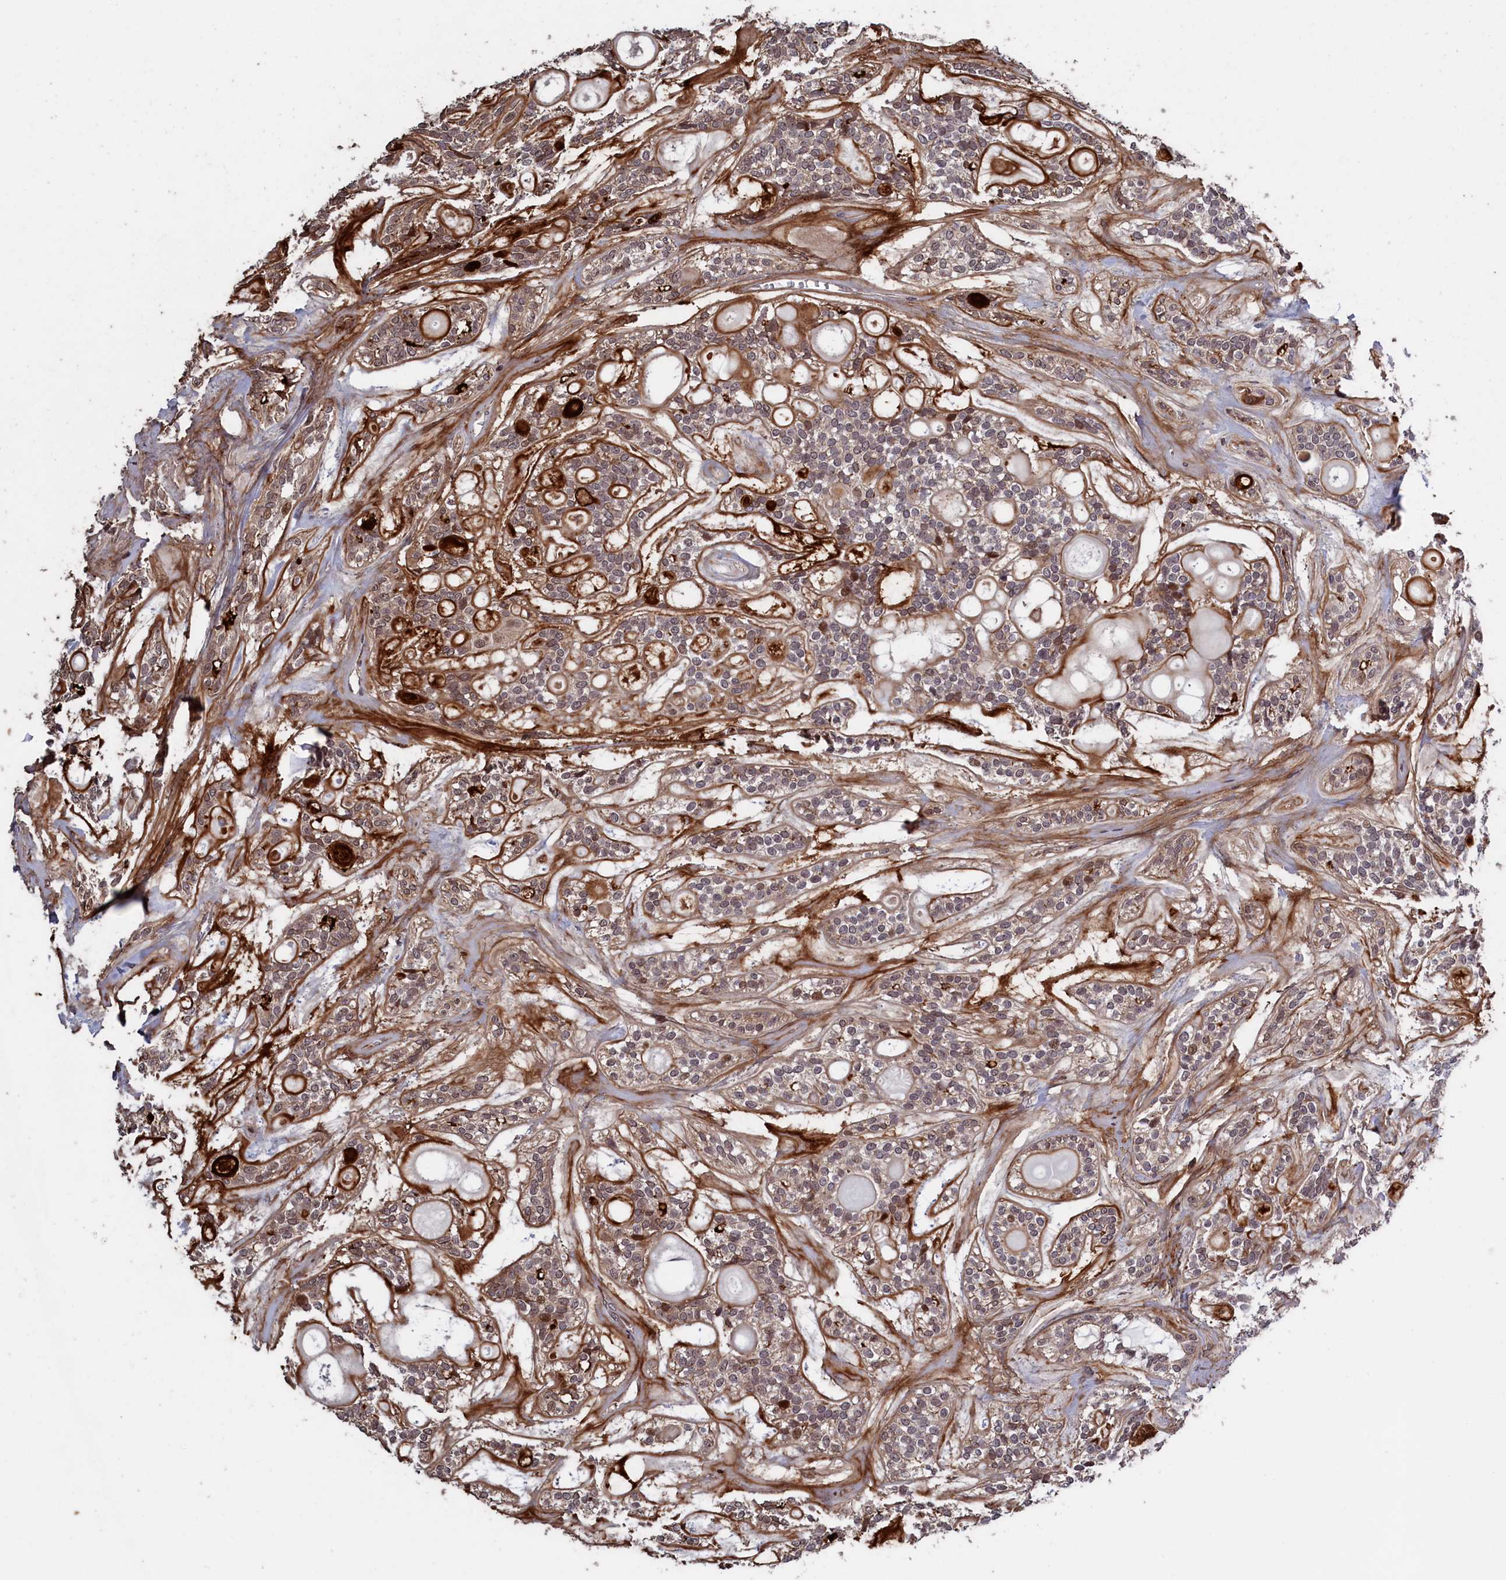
{"staining": {"intensity": "moderate", "quantity": ">75%", "location": "cytoplasmic/membranous"}, "tissue": "head and neck cancer", "cell_type": "Tumor cells", "image_type": "cancer", "snomed": [{"axis": "morphology", "description": "Adenocarcinoma, NOS"}, {"axis": "topography", "description": "Head-Neck"}], "caption": "DAB (3,3'-diaminobenzidine) immunohistochemical staining of adenocarcinoma (head and neck) reveals moderate cytoplasmic/membranous protein positivity in about >75% of tumor cells. (IHC, brightfield microscopy, high magnification).", "gene": "LSG1", "patient": {"sex": "male", "age": 66}}